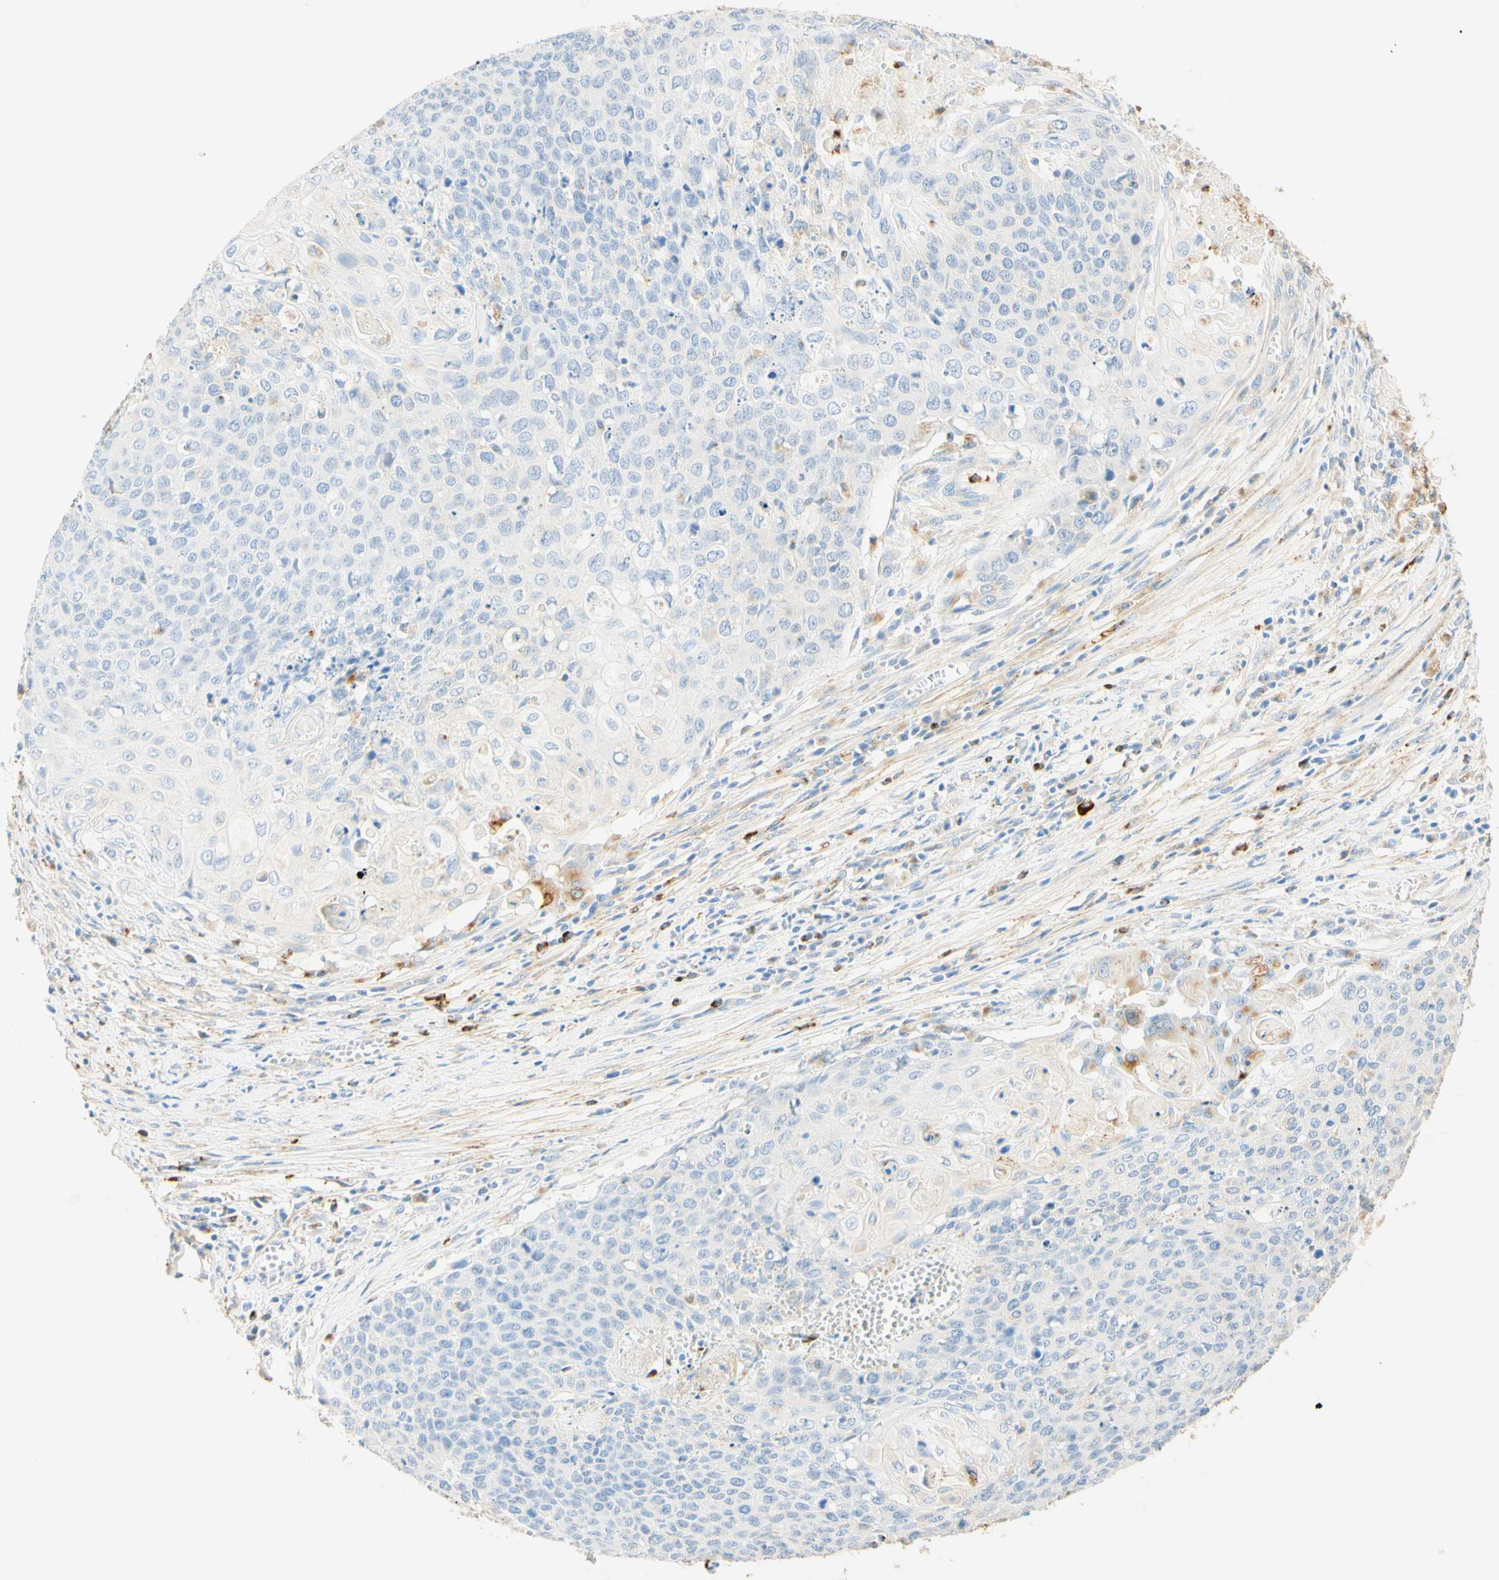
{"staining": {"intensity": "moderate", "quantity": "<25%", "location": "cytoplasmic/membranous"}, "tissue": "cervical cancer", "cell_type": "Tumor cells", "image_type": "cancer", "snomed": [{"axis": "morphology", "description": "Squamous cell carcinoma, NOS"}, {"axis": "topography", "description": "Cervix"}], "caption": "Immunohistochemical staining of human cervical squamous cell carcinoma demonstrates low levels of moderate cytoplasmic/membranous positivity in approximately <25% of tumor cells.", "gene": "CD63", "patient": {"sex": "female", "age": 39}}